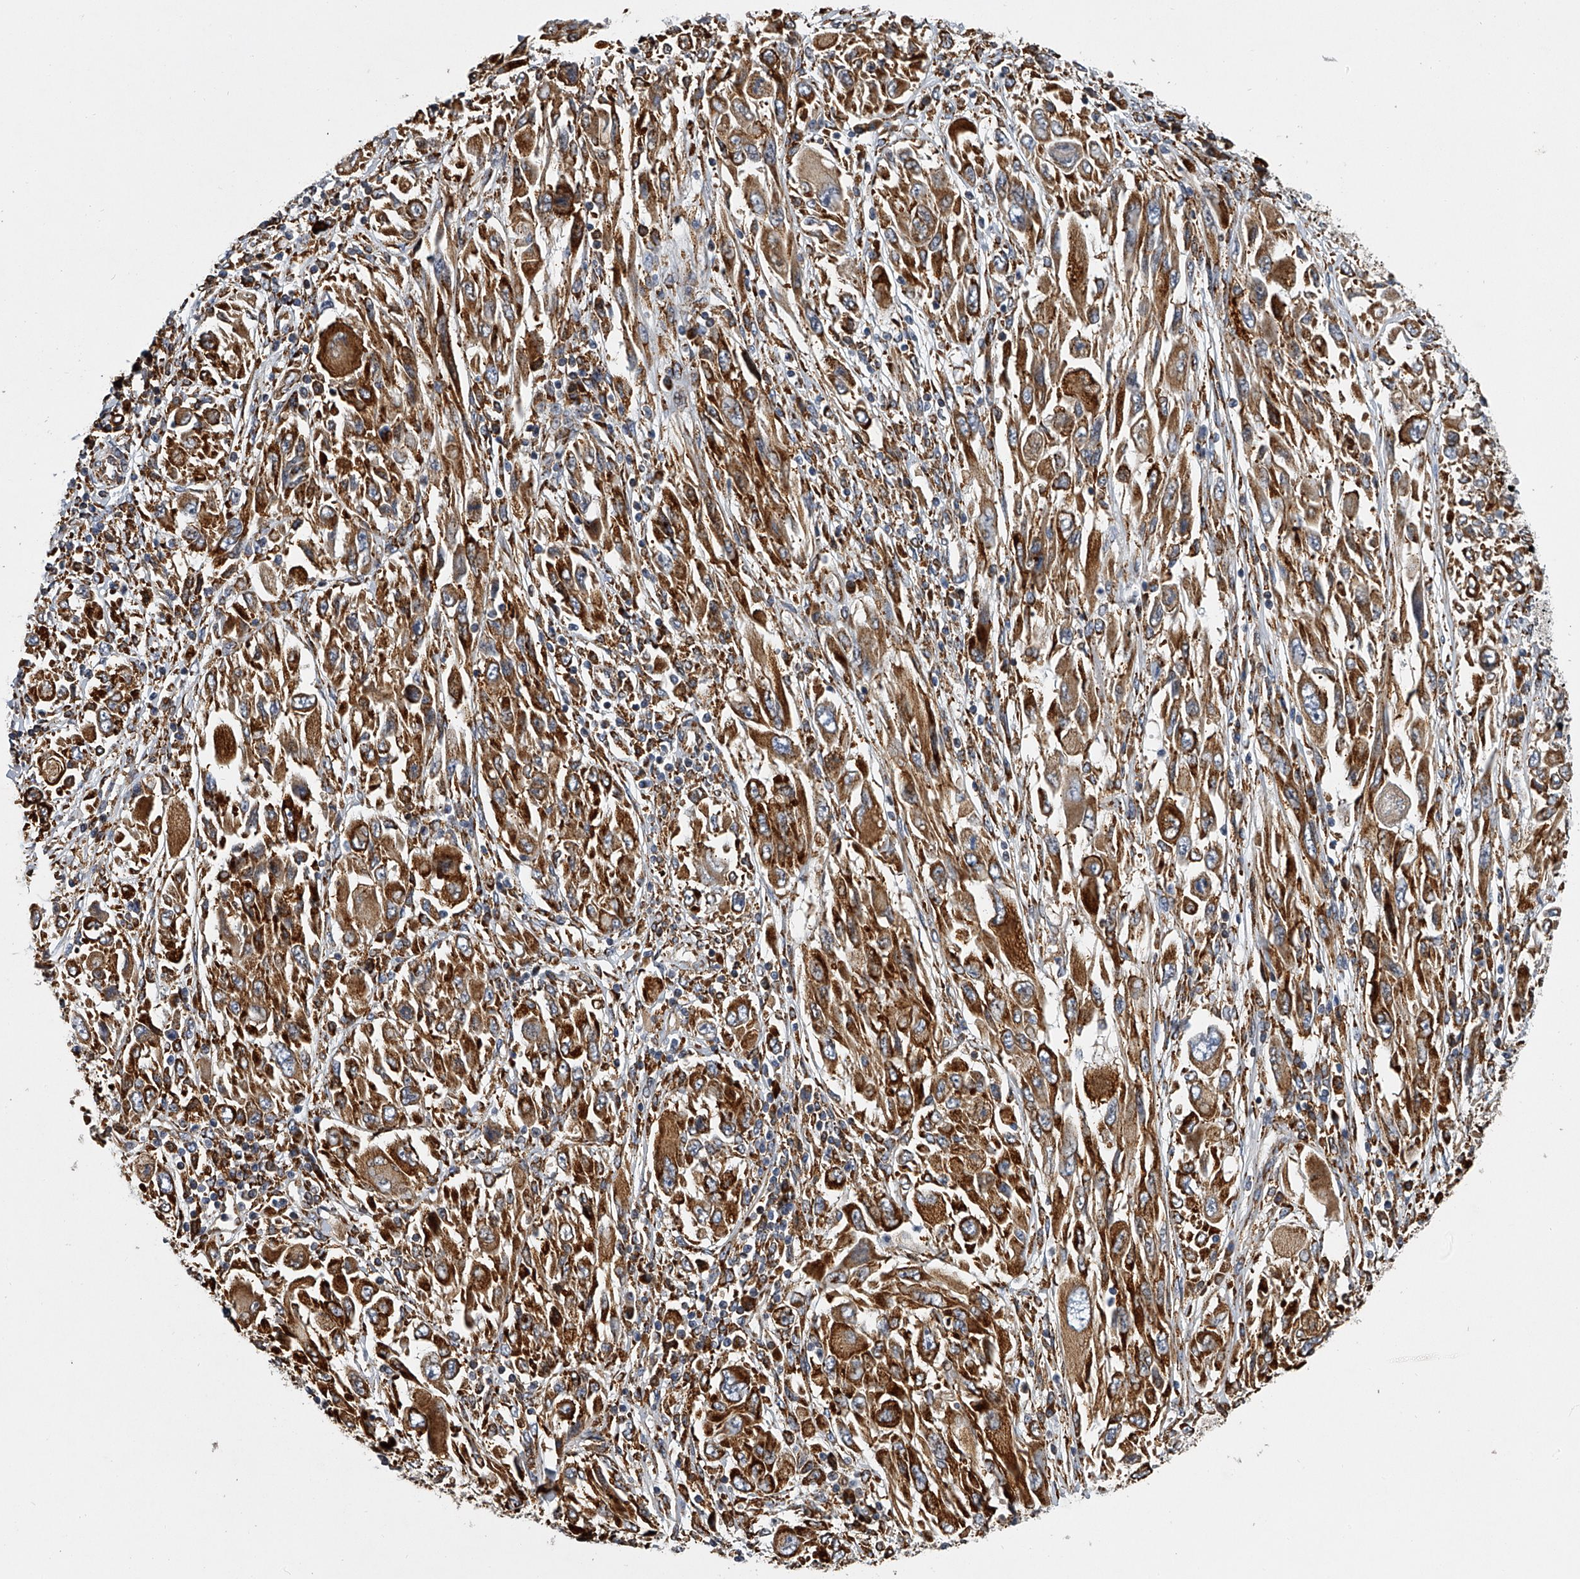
{"staining": {"intensity": "moderate", "quantity": ">75%", "location": "cytoplasmic/membranous"}, "tissue": "melanoma", "cell_type": "Tumor cells", "image_type": "cancer", "snomed": [{"axis": "morphology", "description": "Malignant melanoma, NOS"}, {"axis": "topography", "description": "Skin"}], "caption": "Immunohistochemical staining of human malignant melanoma demonstrates medium levels of moderate cytoplasmic/membranous protein staining in approximately >75% of tumor cells.", "gene": "TMEM63C", "patient": {"sex": "female", "age": 91}}